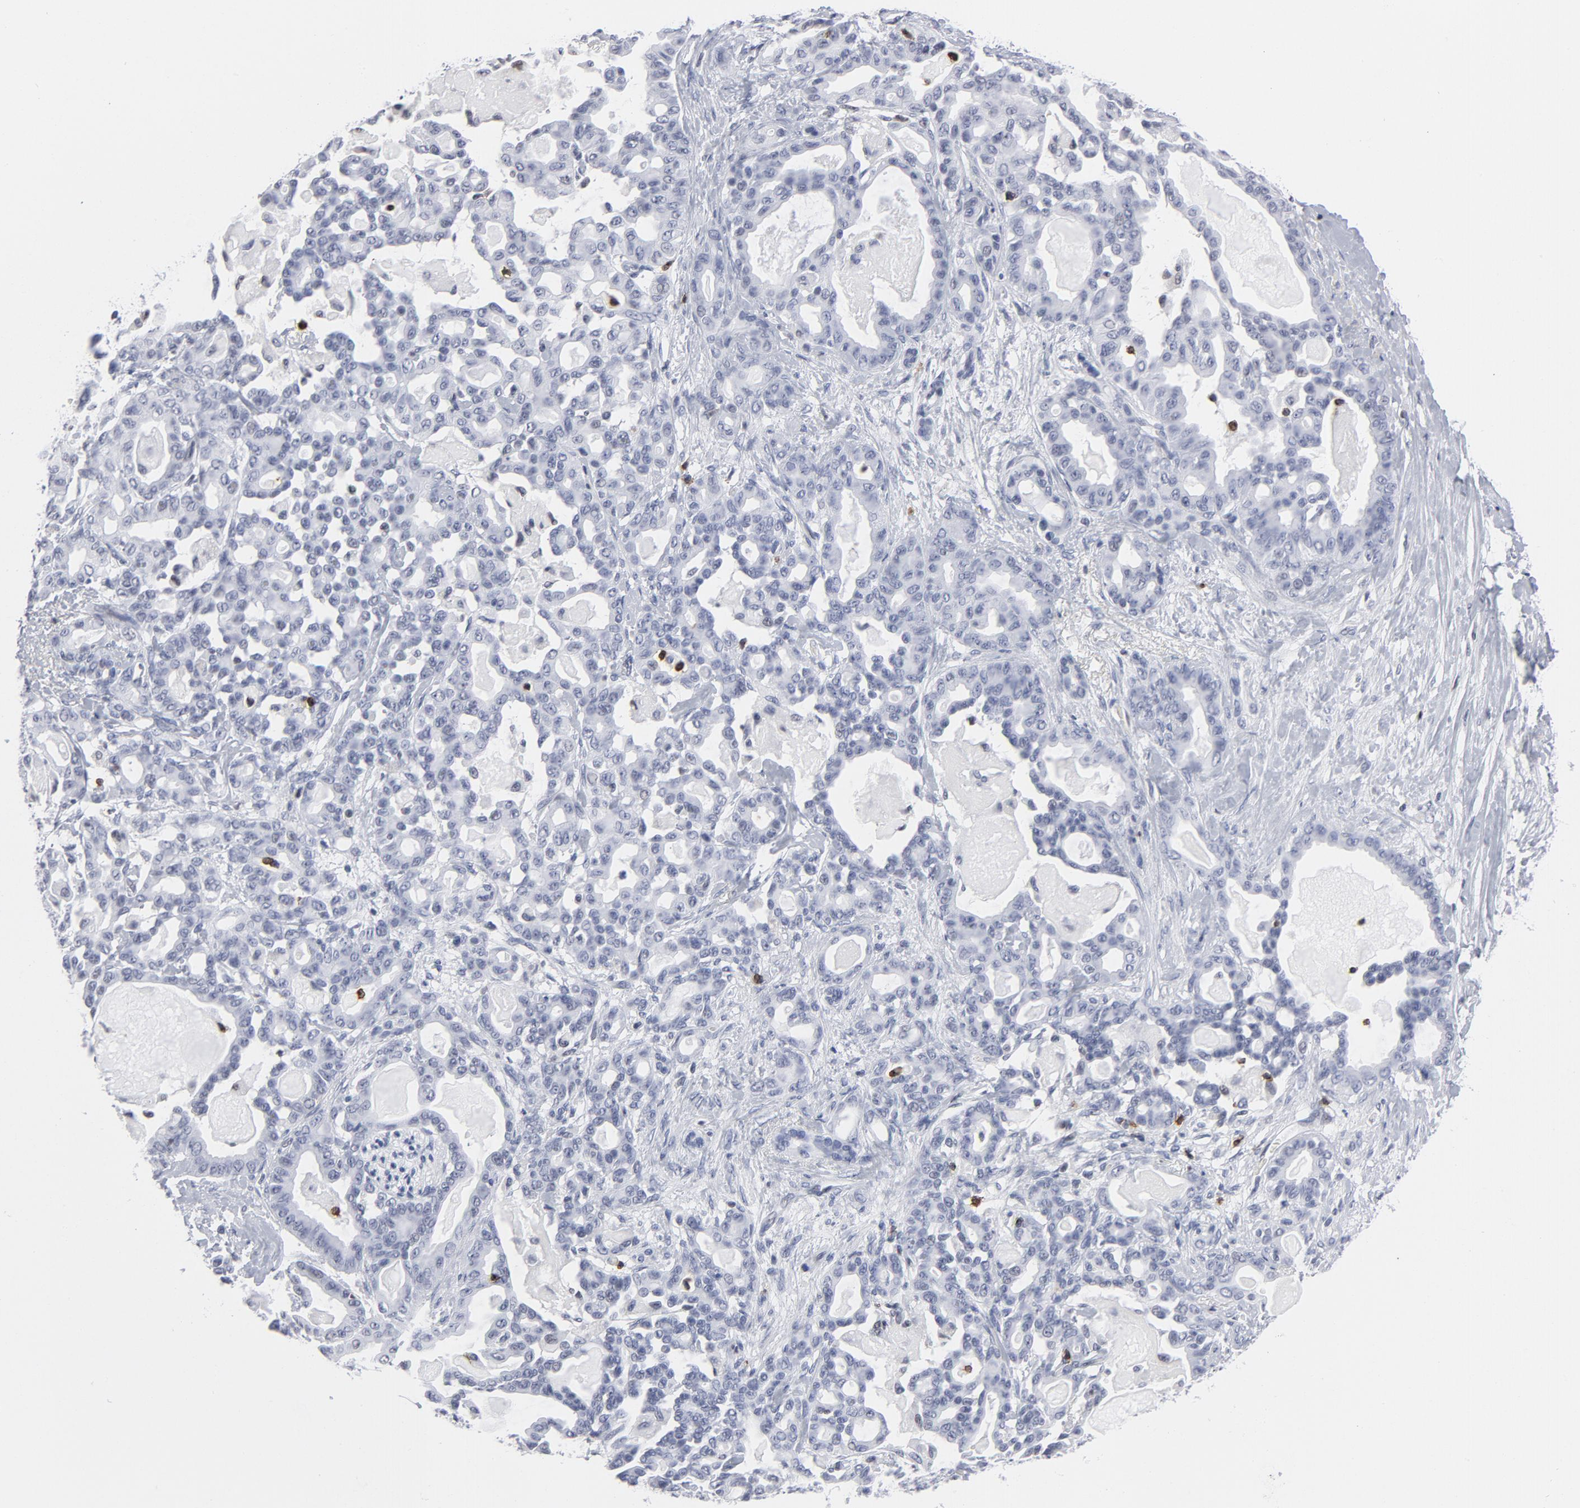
{"staining": {"intensity": "negative", "quantity": "none", "location": "none"}, "tissue": "pancreatic cancer", "cell_type": "Tumor cells", "image_type": "cancer", "snomed": [{"axis": "morphology", "description": "Adenocarcinoma, NOS"}, {"axis": "topography", "description": "Pancreas"}], "caption": "There is no significant positivity in tumor cells of pancreatic cancer. (DAB immunohistochemistry with hematoxylin counter stain).", "gene": "CD2", "patient": {"sex": "male", "age": 63}}